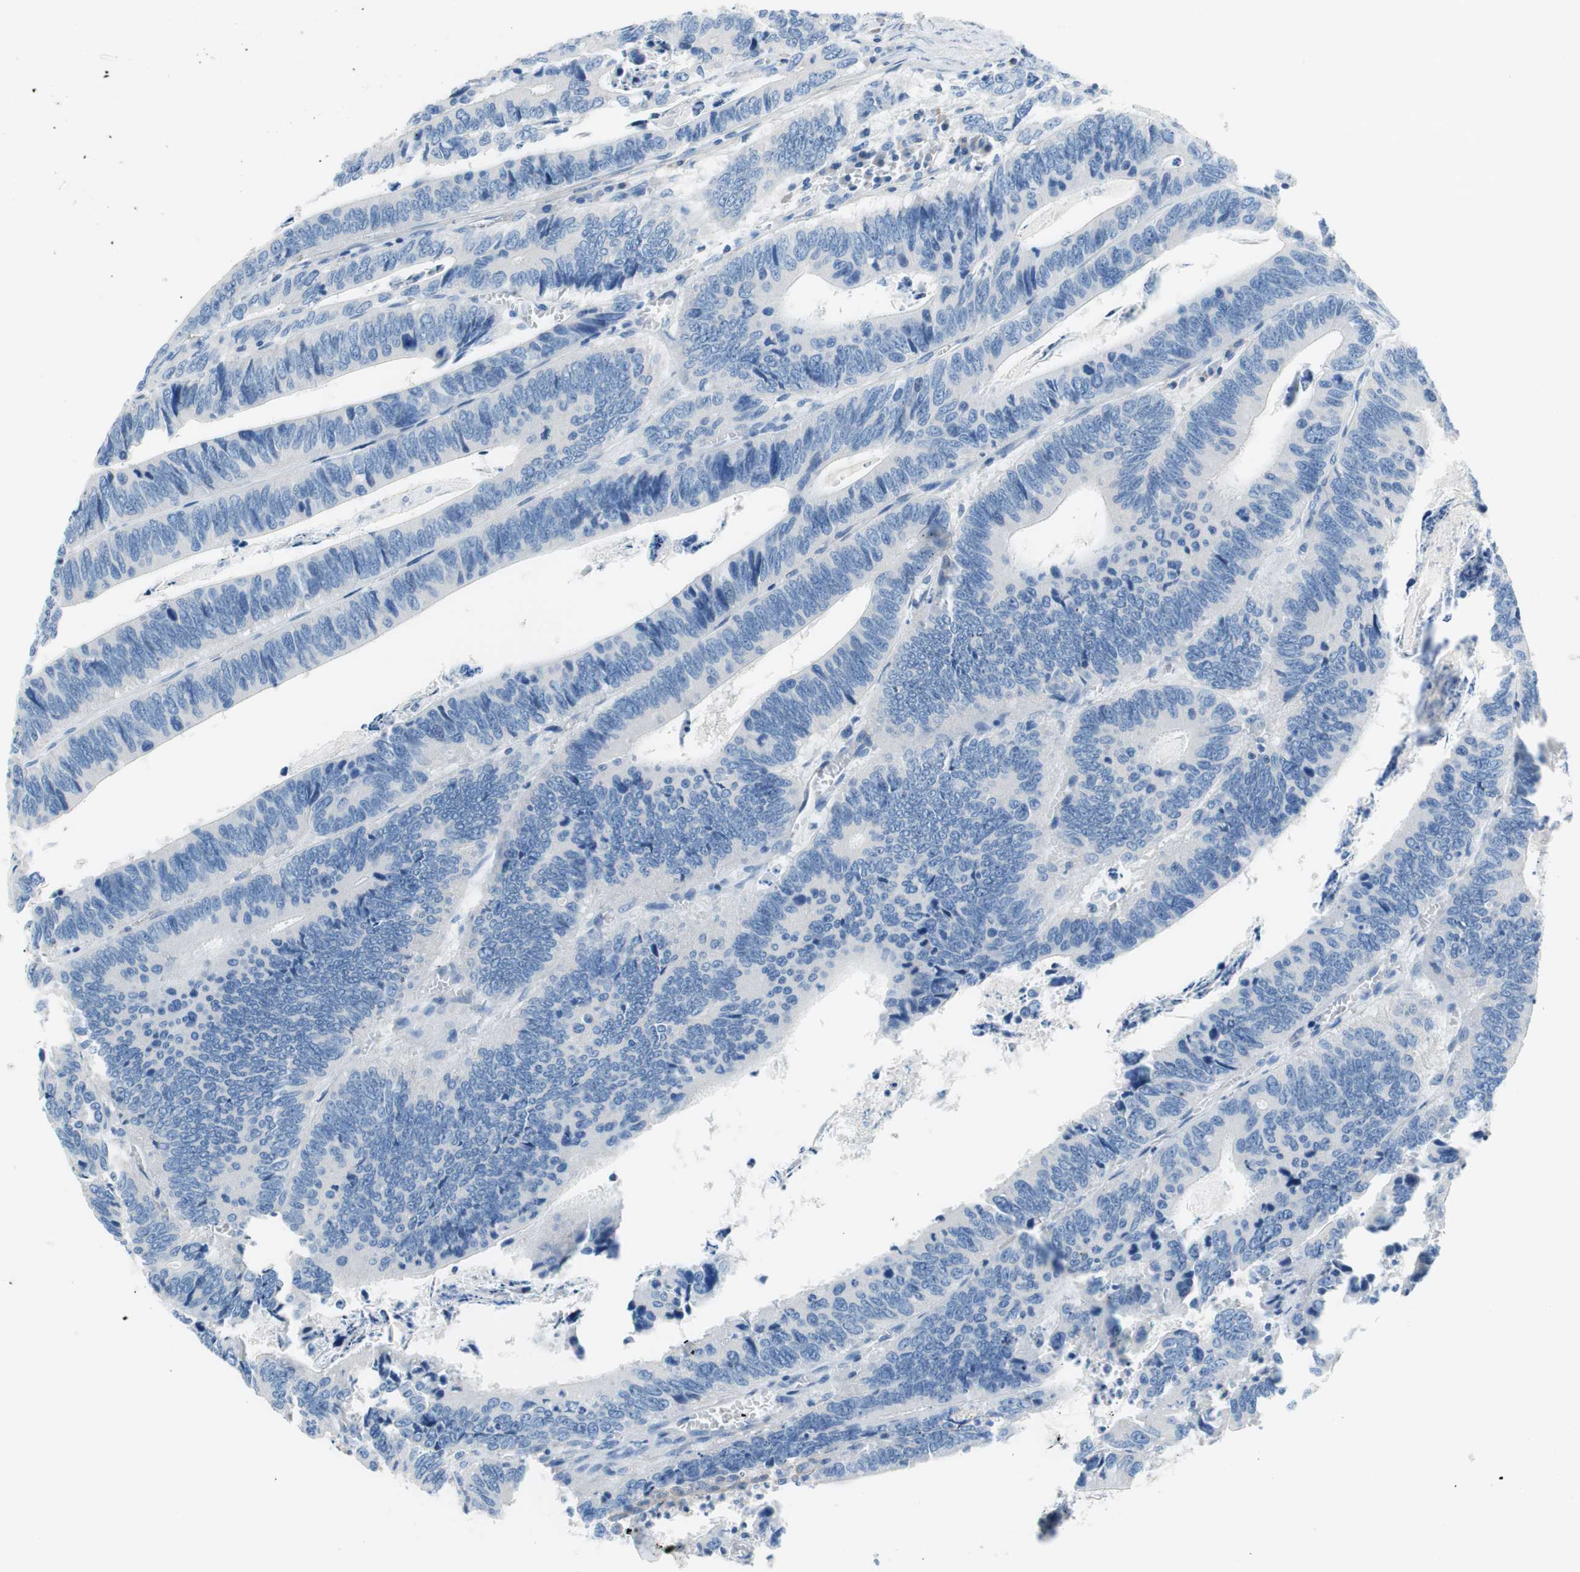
{"staining": {"intensity": "negative", "quantity": "none", "location": "none"}, "tissue": "colorectal cancer", "cell_type": "Tumor cells", "image_type": "cancer", "snomed": [{"axis": "morphology", "description": "Adenocarcinoma, NOS"}, {"axis": "topography", "description": "Colon"}], "caption": "DAB (3,3'-diaminobenzidine) immunohistochemical staining of colorectal cancer (adenocarcinoma) demonstrates no significant positivity in tumor cells.", "gene": "EVA1A", "patient": {"sex": "male", "age": 72}}